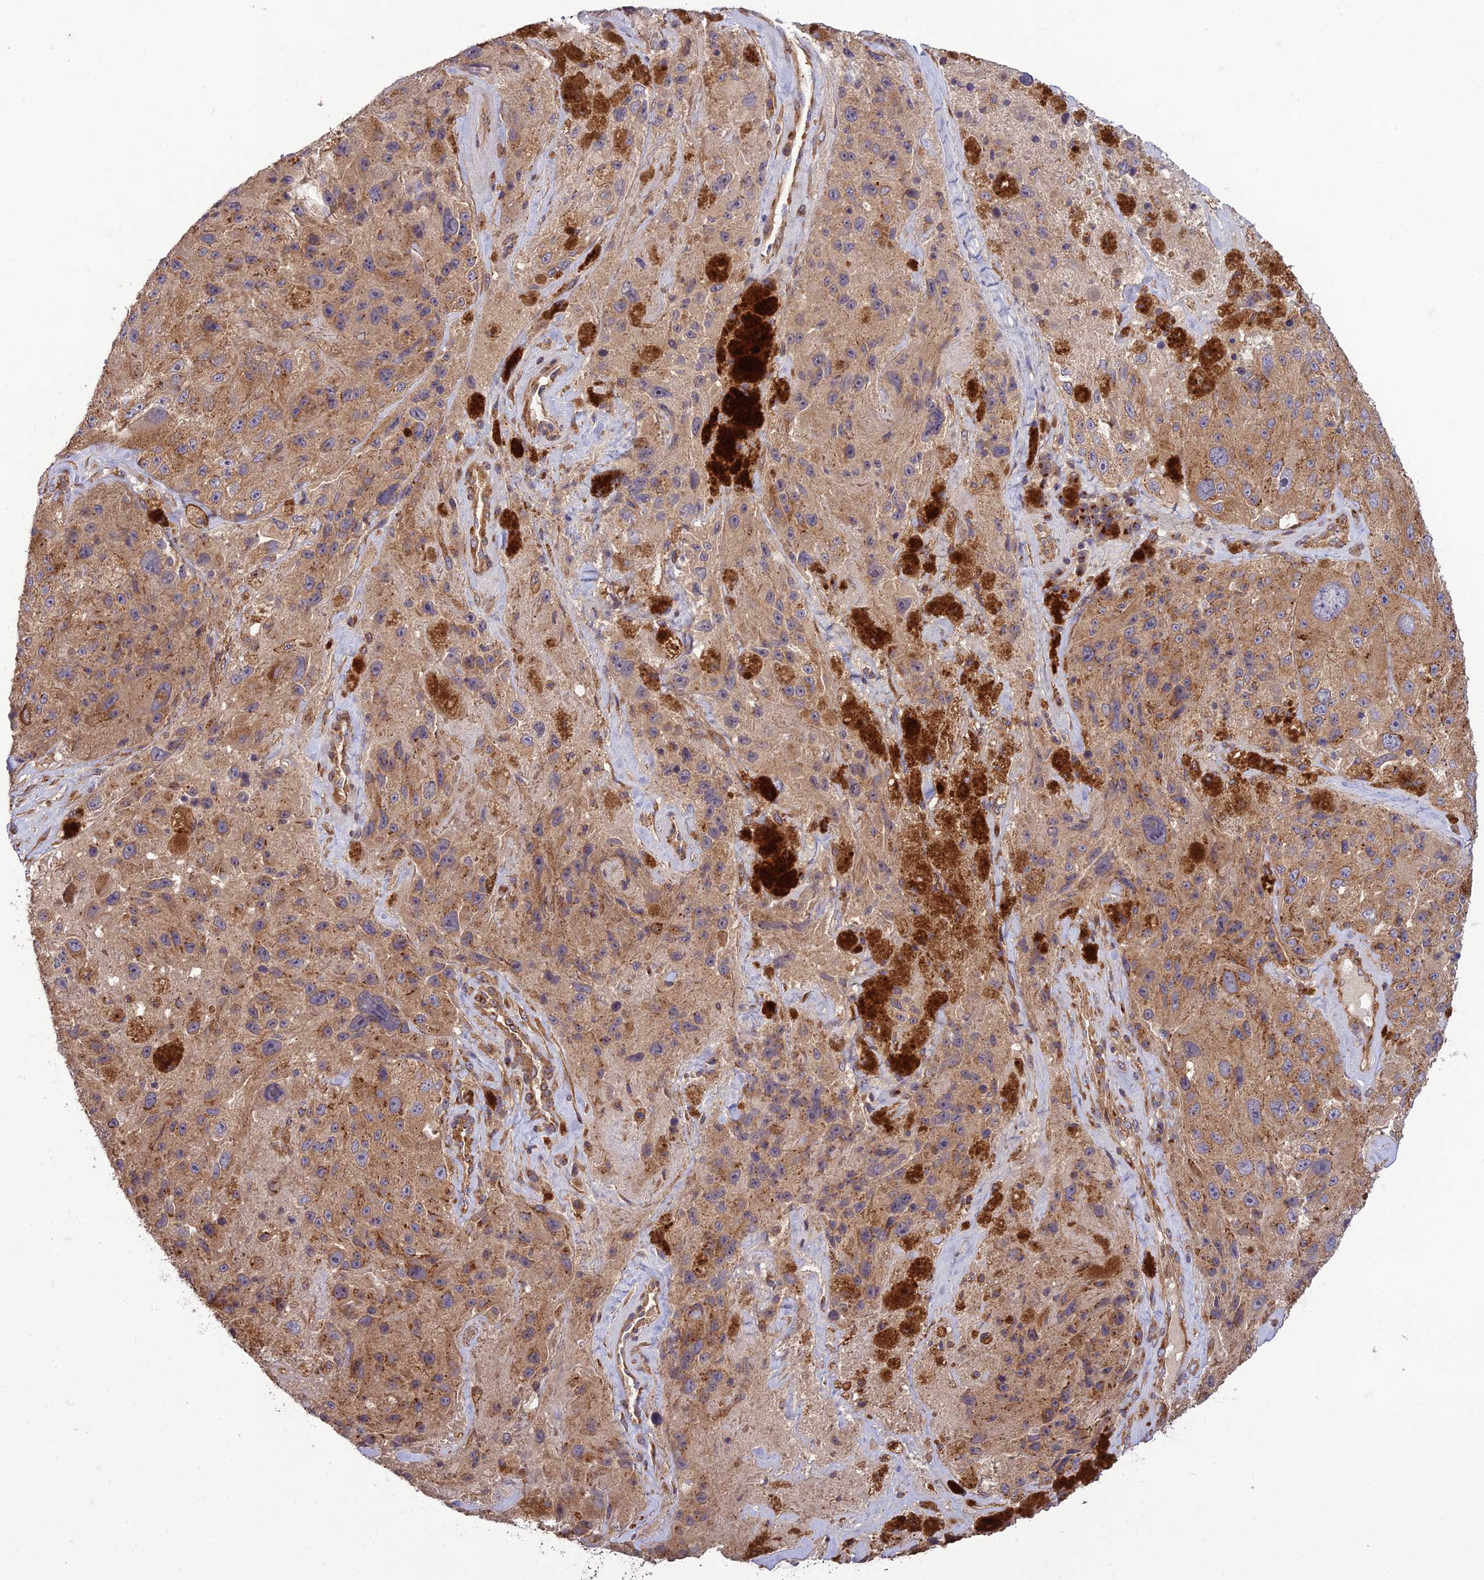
{"staining": {"intensity": "moderate", "quantity": ">75%", "location": "cytoplasmic/membranous"}, "tissue": "melanoma", "cell_type": "Tumor cells", "image_type": "cancer", "snomed": [{"axis": "morphology", "description": "Malignant melanoma, Metastatic site"}, {"axis": "topography", "description": "Lymph node"}], "caption": "Moderate cytoplasmic/membranous protein expression is appreciated in about >75% of tumor cells in malignant melanoma (metastatic site).", "gene": "TMEM131L", "patient": {"sex": "male", "age": 62}}